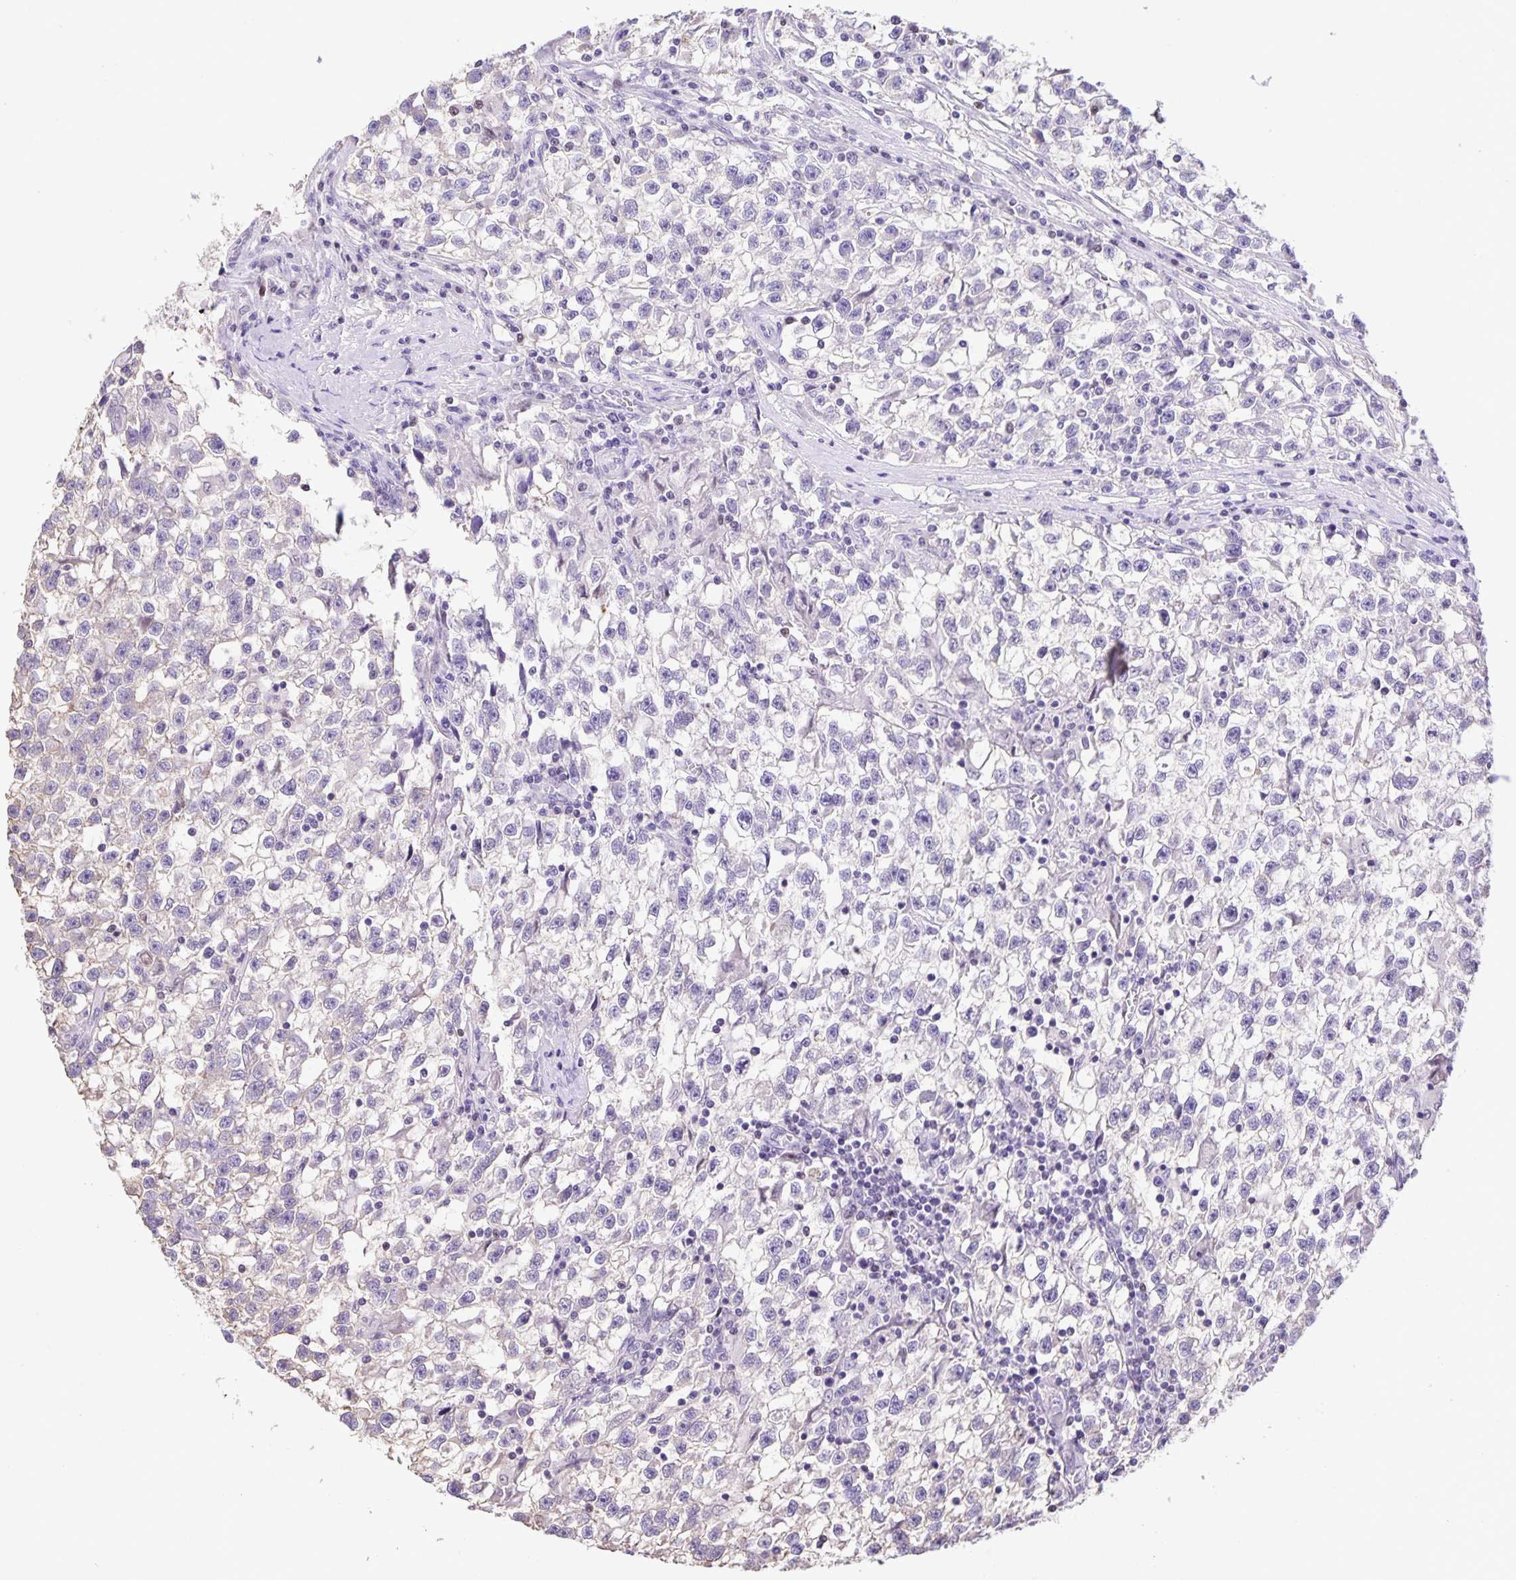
{"staining": {"intensity": "negative", "quantity": "none", "location": "none"}, "tissue": "testis cancer", "cell_type": "Tumor cells", "image_type": "cancer", "snomed": [{"axis": "morphology", "description": "Seminoma, NOS"}, {"axis": "topography", "description": "Testis"}], "caption": "Testis cancer (seminoma) stained for a protein using immunohistochemistry (IHC) shows no staining tumor cells.", "gene": "ONECUT2", "patient": {"sex": "male", "age": 31}}